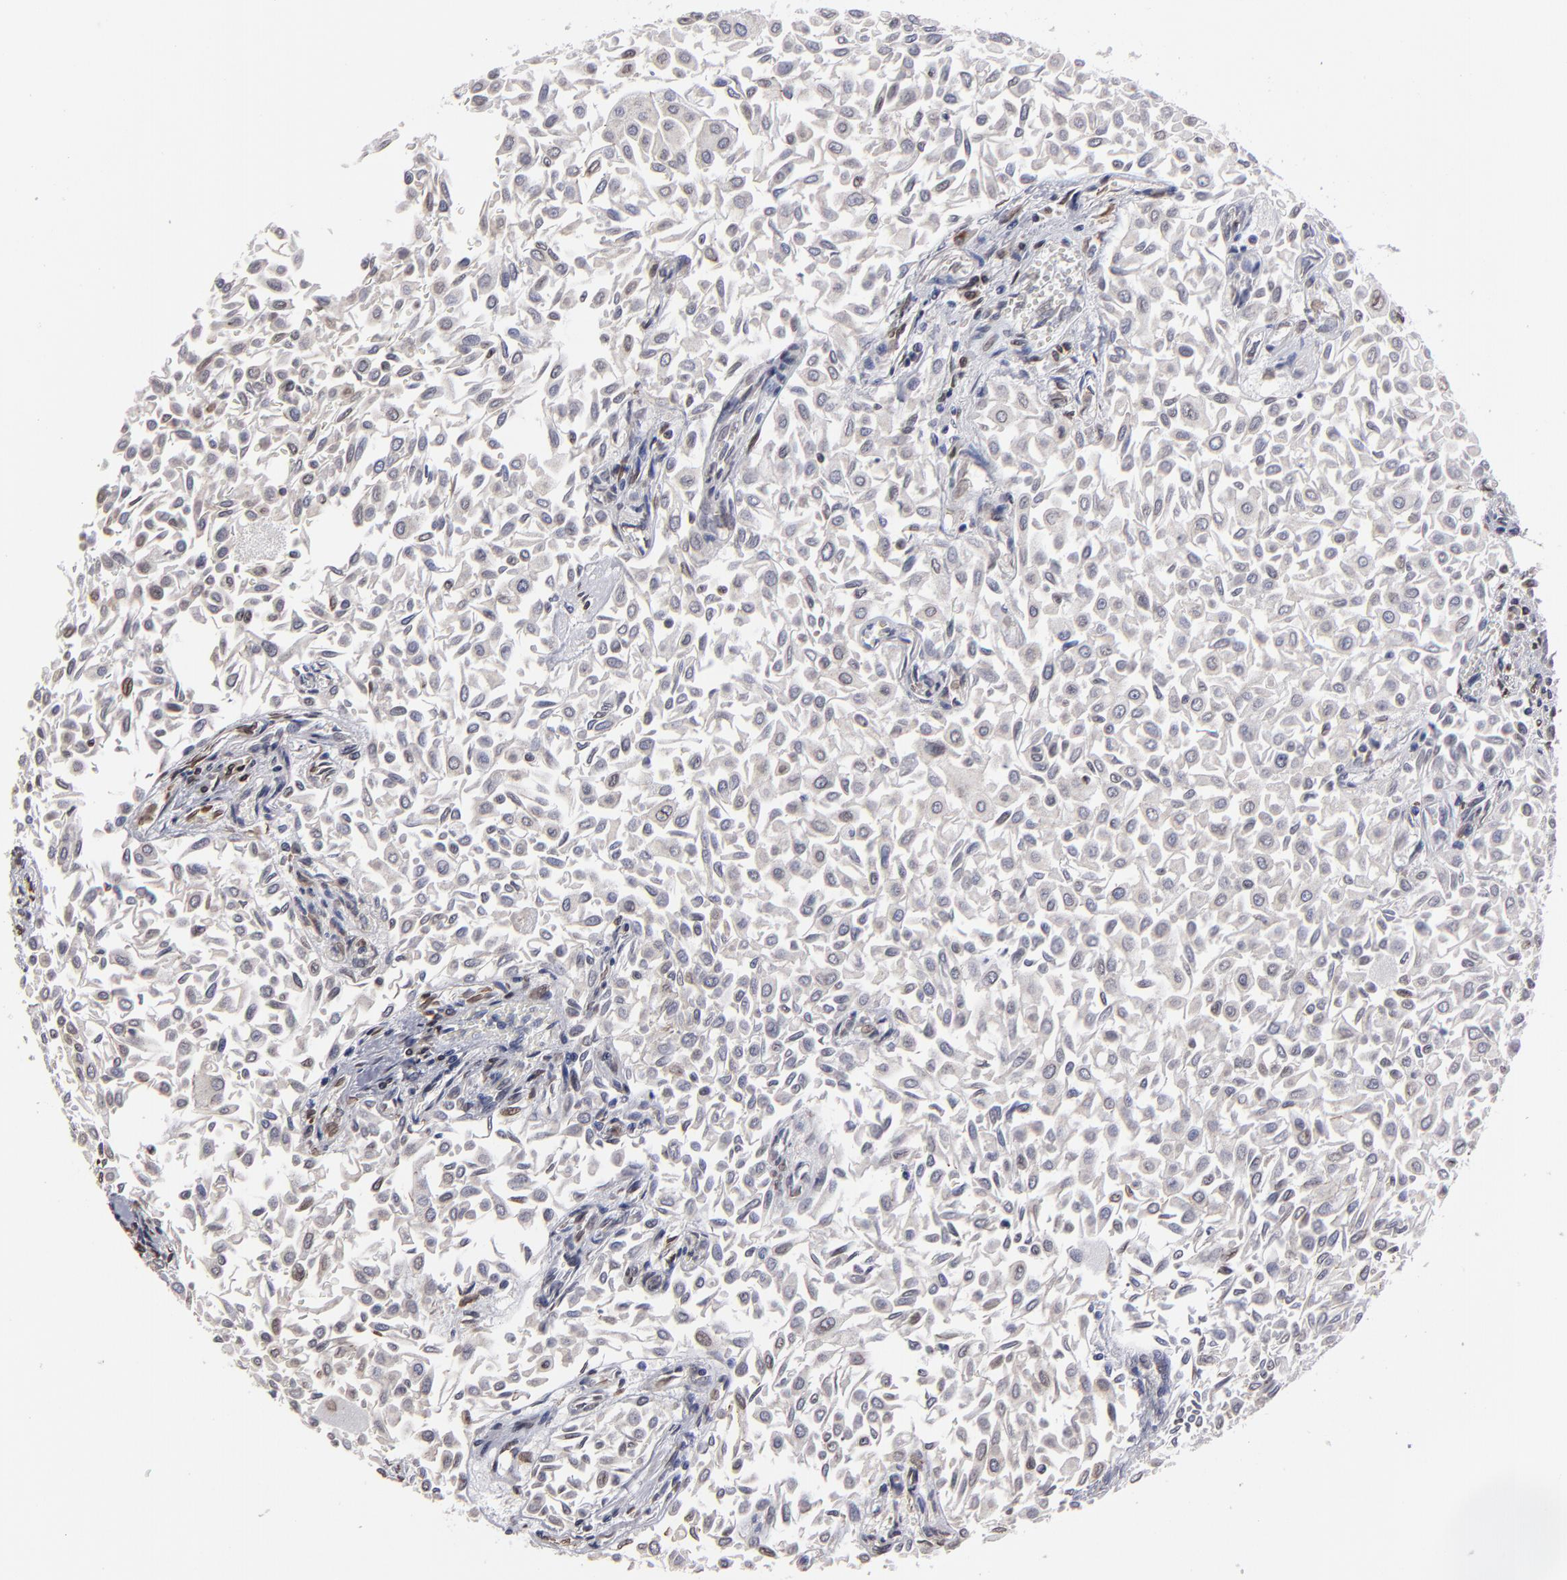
{"staining": {"intensity": "moderate", "quantity": "<25%", "location": "nuclear"}, "tissue": "urothelial cancer", "cell_type": "Tumor cells", "image_type": "cancer", "snomed": [{"axis": "morphology", "description": "Urothelial carcinoma, Low grade"}, {"axis": "topography", "description": "Urinary bladder"}], "caption": "IHC of human urothelial carcinoma (low-grade) demonstrates low levels of moderate nuclear expression in approximately <25% of tumor cells.", "gene": "CEP97", "patient": {"sex": "male", "age": 64}}